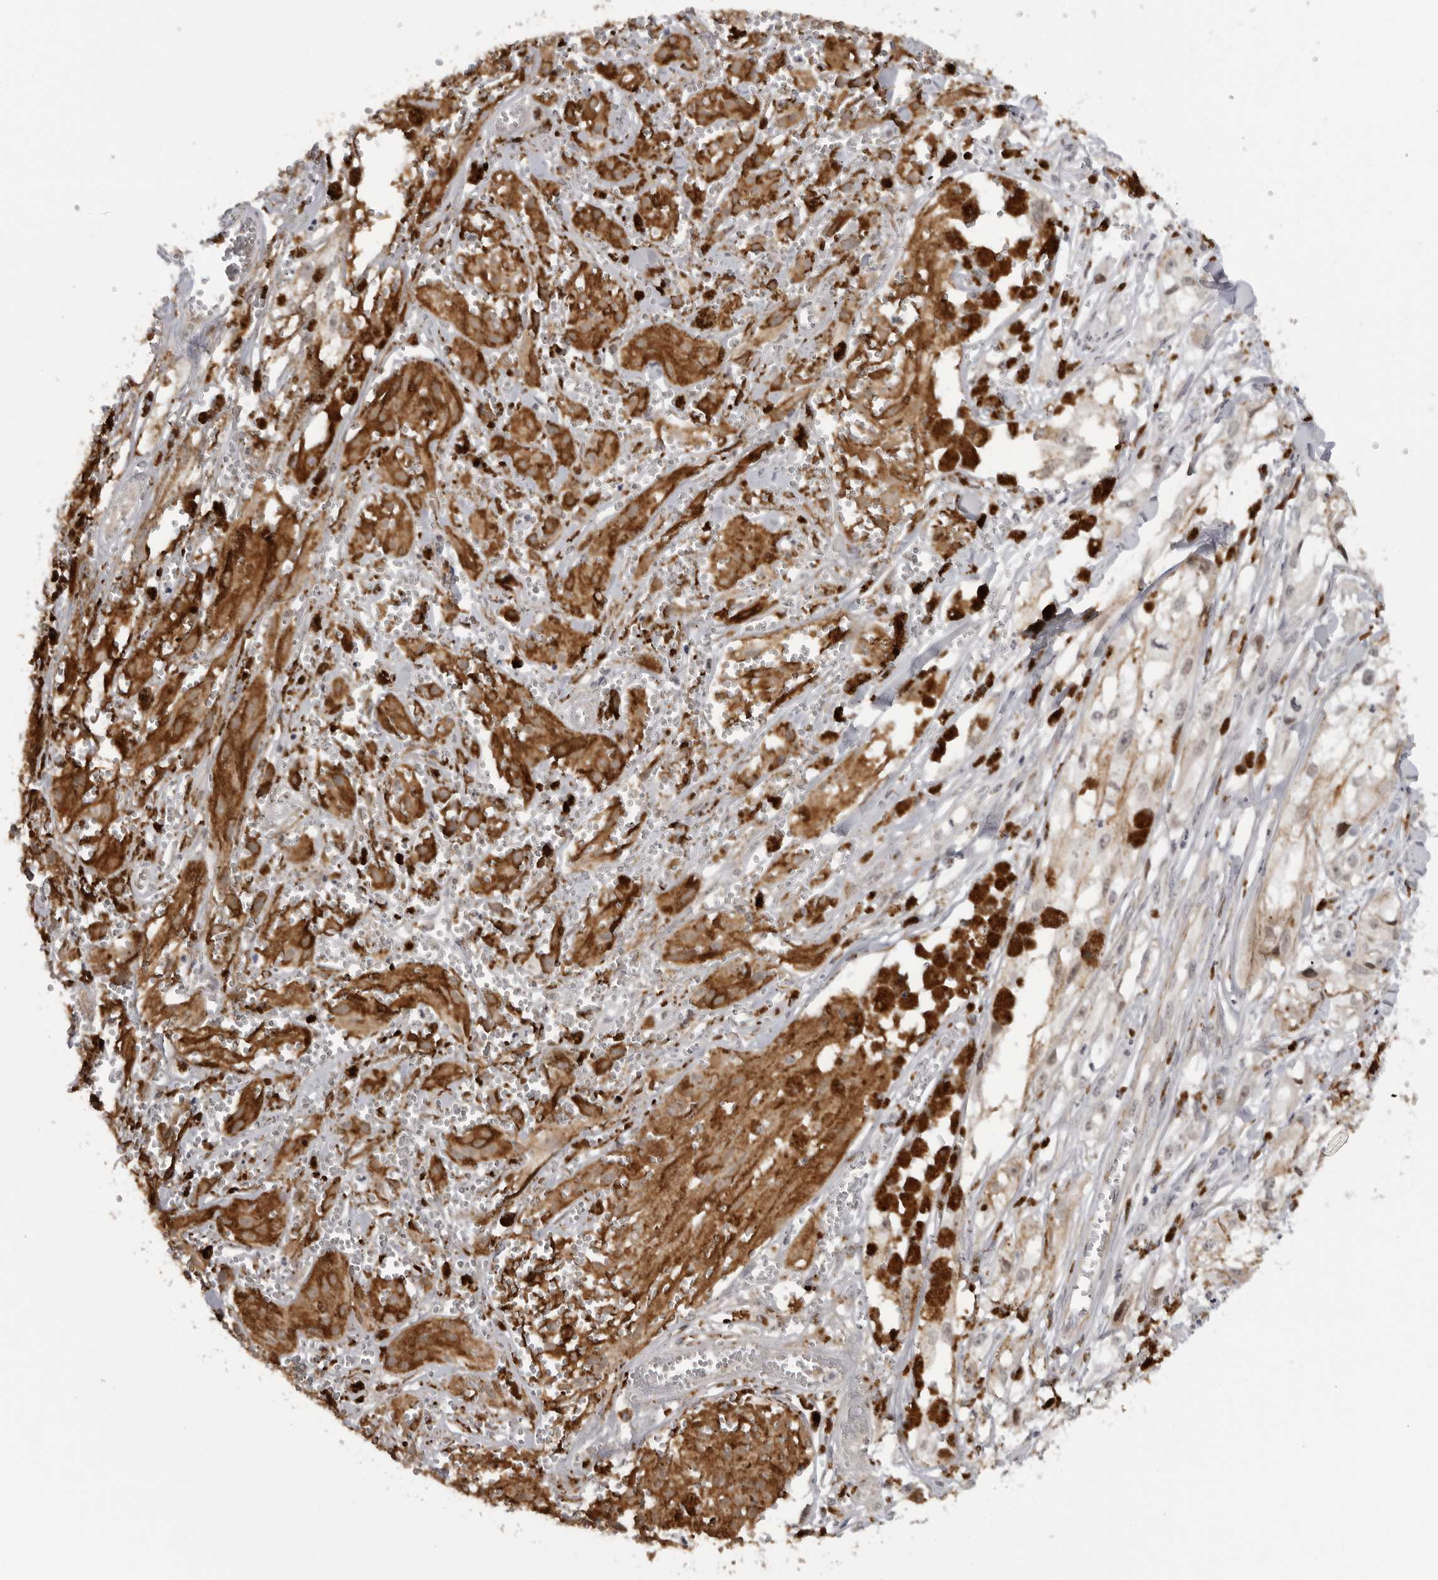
{"staining": {"intensity": "weak", "quantity": ">75%", "location": "cytoplasmic/membranous"}, "tissue": "melanoma", "cell_type": "Tumor cells", "image_type": "cancer", "snomed": [{"axis": "morphology", "description": "Malignant melanoma, NOS"}, {"axis": "topography", "description": "Skin"}], "caption": "This is an image of immunohistochemistry staining of melanoma, which shows weak expression in the cytoplasmic/membranous of tumor cells.", "gene": "ALPK2", "patient": {"sex": "male", "age": 88}}